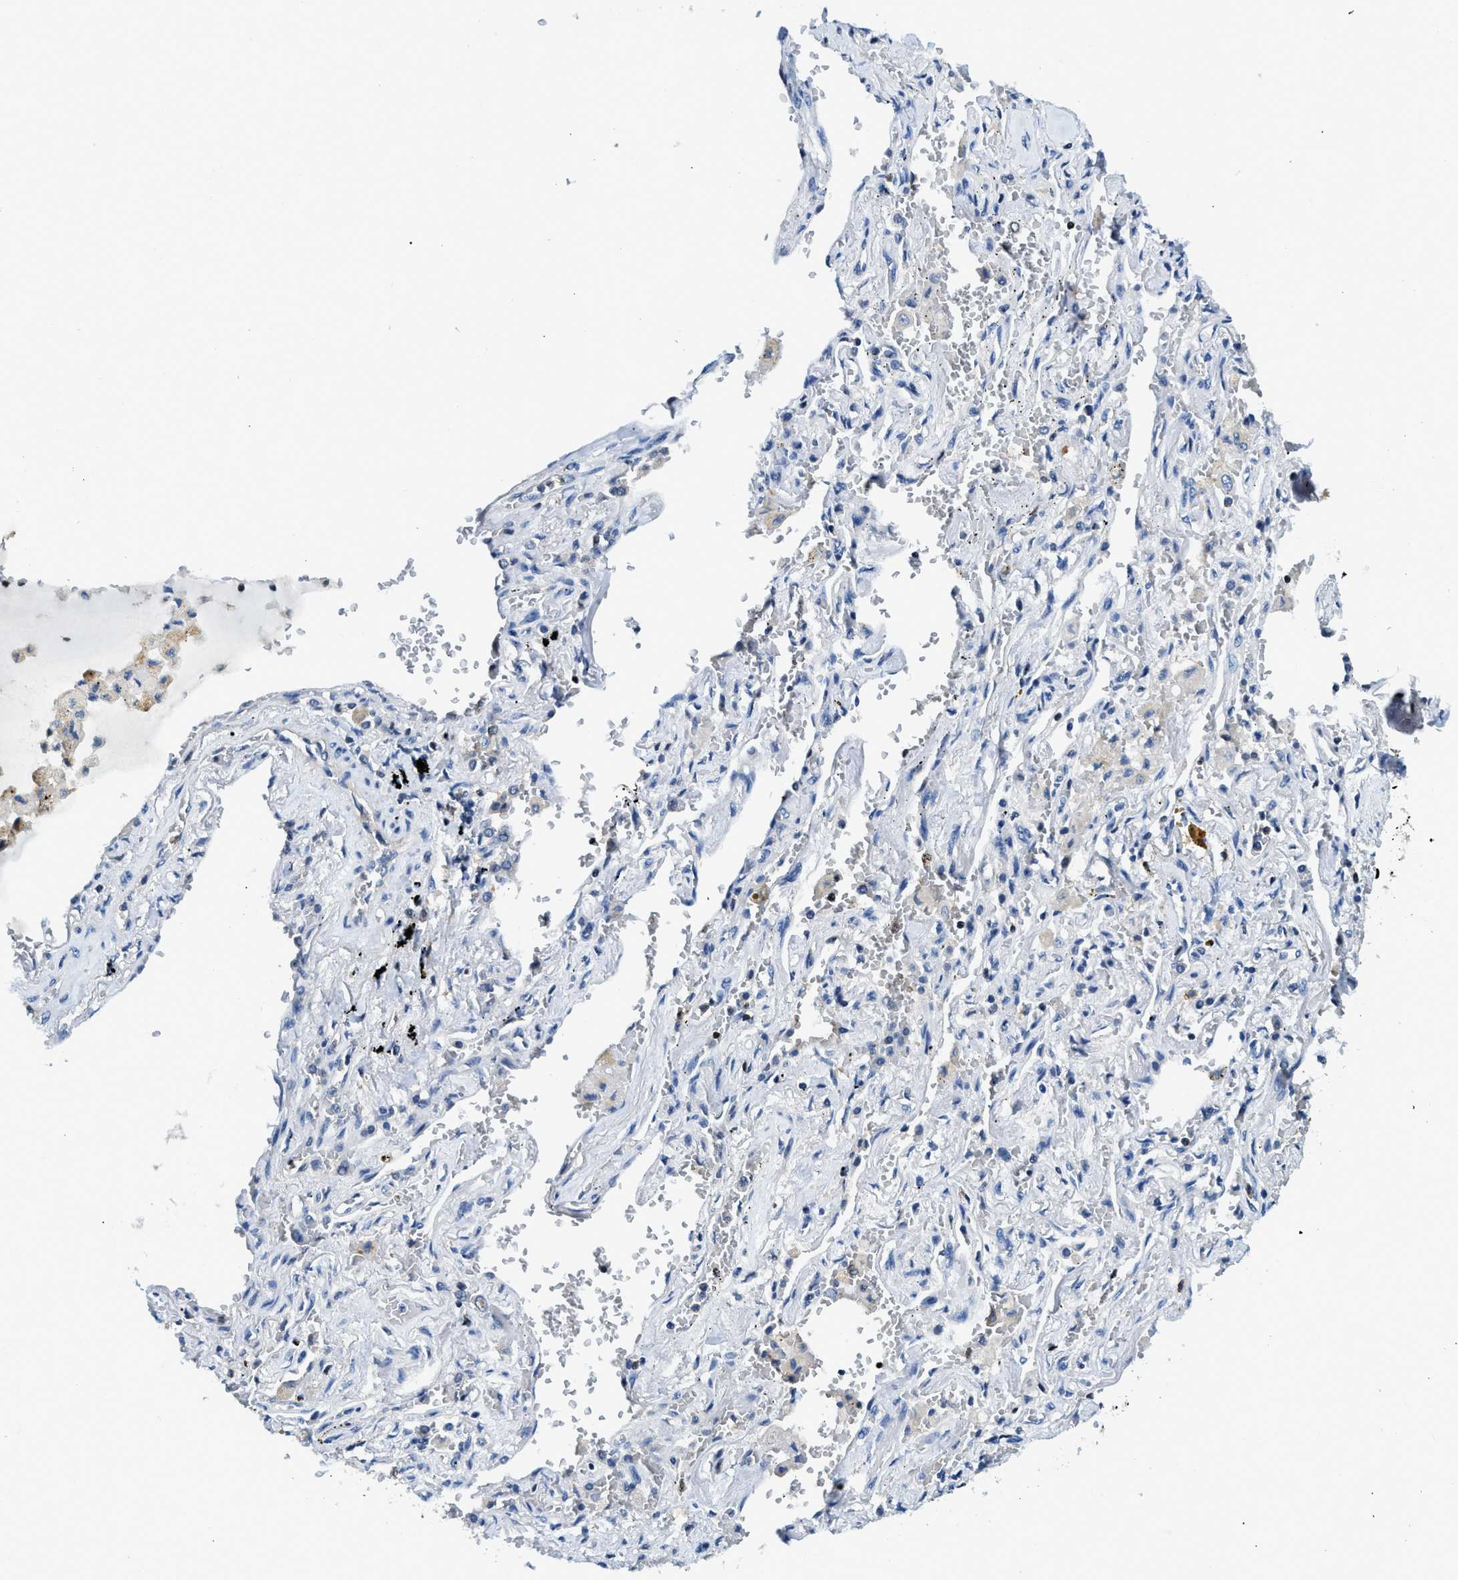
{"staining": {"intensity": "negative", "quantity": "none", "location": "none"}, "tissue": "lung cancer", "cell_type": "Tumor cells", "image_type": "cancer", "snomed": [{"axis": "morphology", "description": "Adenocarcinoma, NOS"}, {"axis": "topography", "description": "Lung"}], "caption": "This is a histopathology image of immunohistochemistry (IHC) staining of lung cancer (adenocarcinoma), which shows no positivity in tumor cells. Brightfield microscopy of immunohistochemistry stained with DAB (3,3'-diaminobenzidine) (brown) and hematoxylin (blue), captured at high magnification.", "gene": "TOX", "patient": {"sex": "female", "age": 65}}